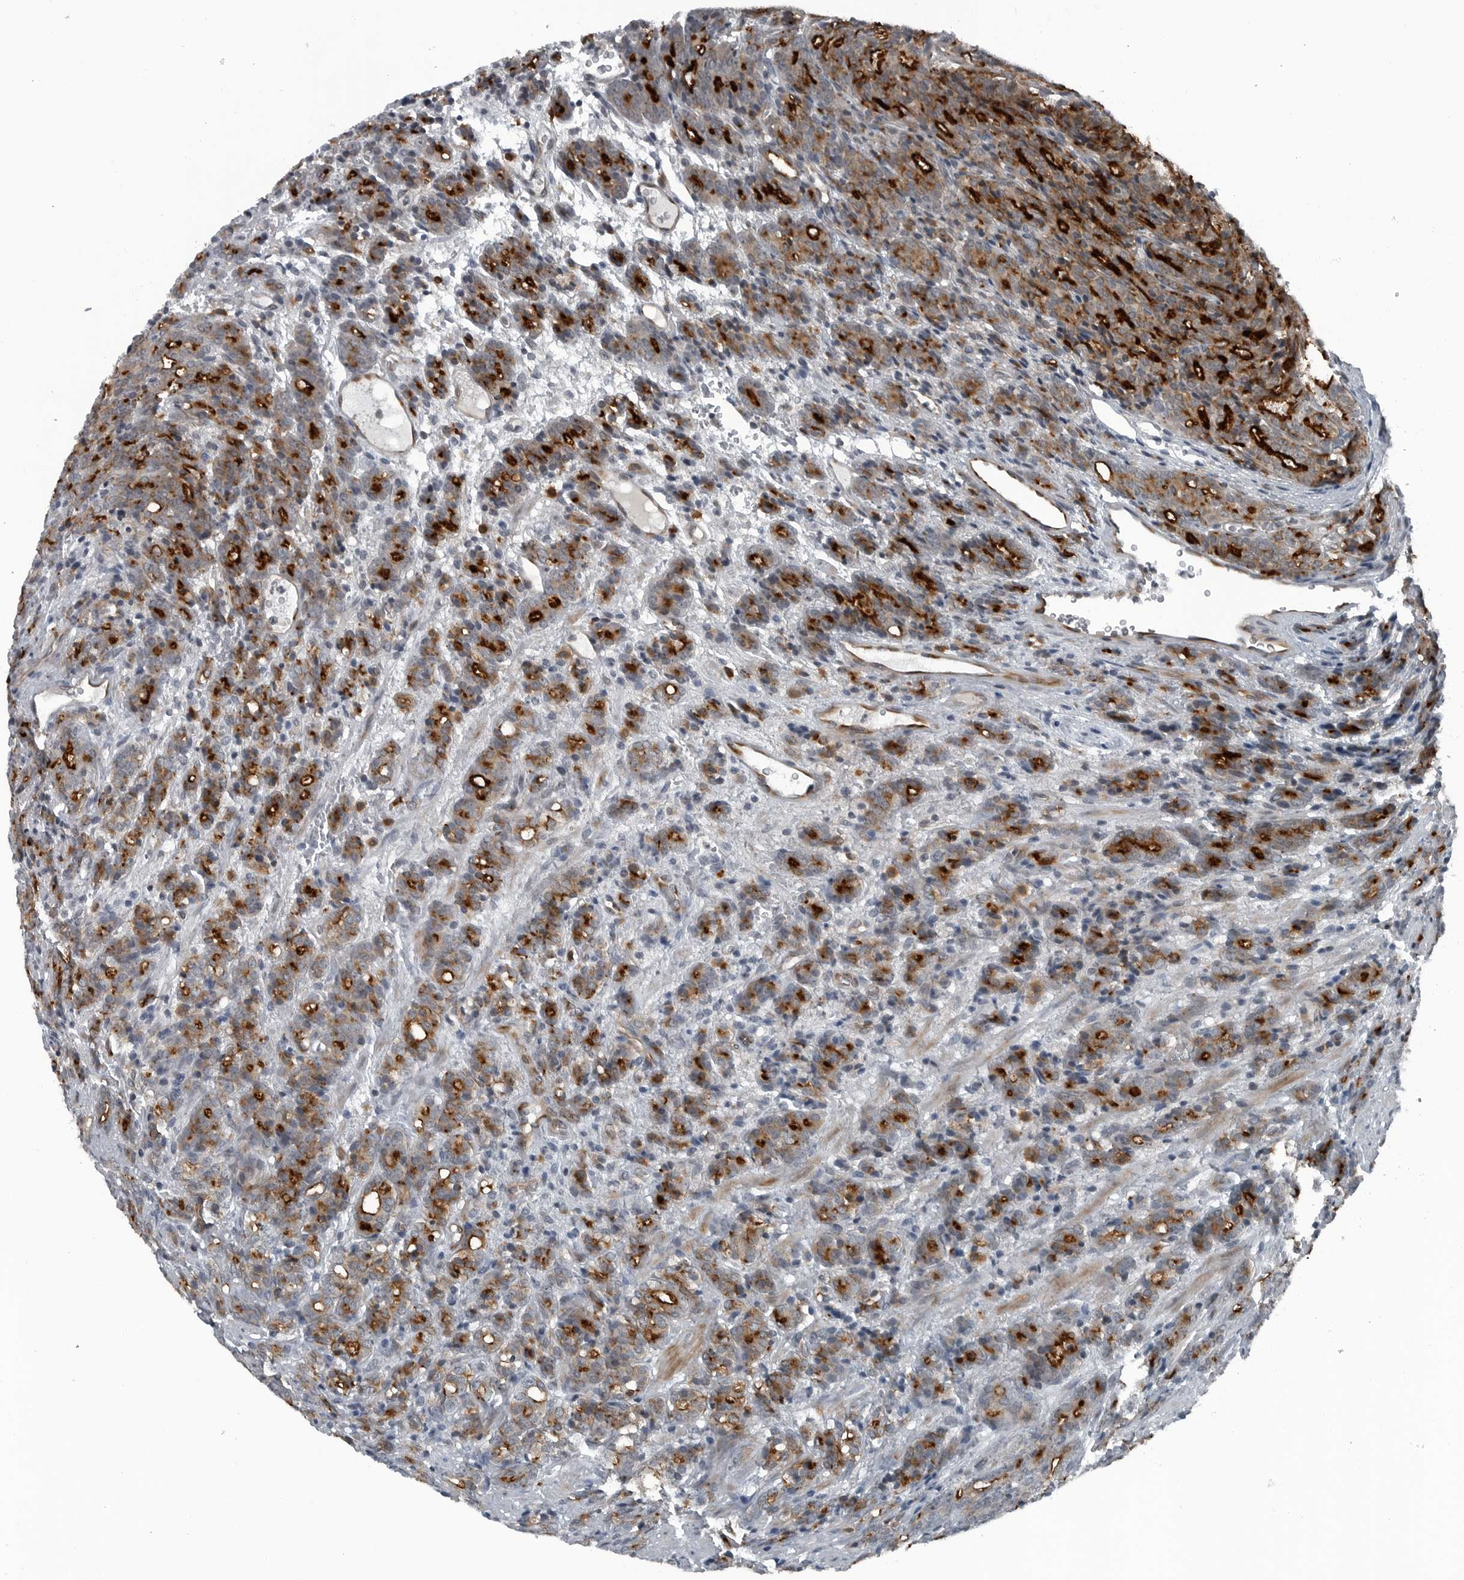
{"staining": {"intensity": "strong", "quantity": ">75%", "location": "cytoplasmic/membranous"}, "tissue": "prostate cancer", "cell_type": "Tumor cells", "image_type": "cancer", "snomed": [{"axis": "morphology", "description": "Adenocarcinoma, High grade"}, {"axis": "topography", "description": "Prostate"}], "caption": "Human adenocarcinoma (high-grade) (prostate) stained with a protein marker reveals strong staining in tumor cells.", "gene": "GAK", "patient": {"sex": "male", "age": 62}}